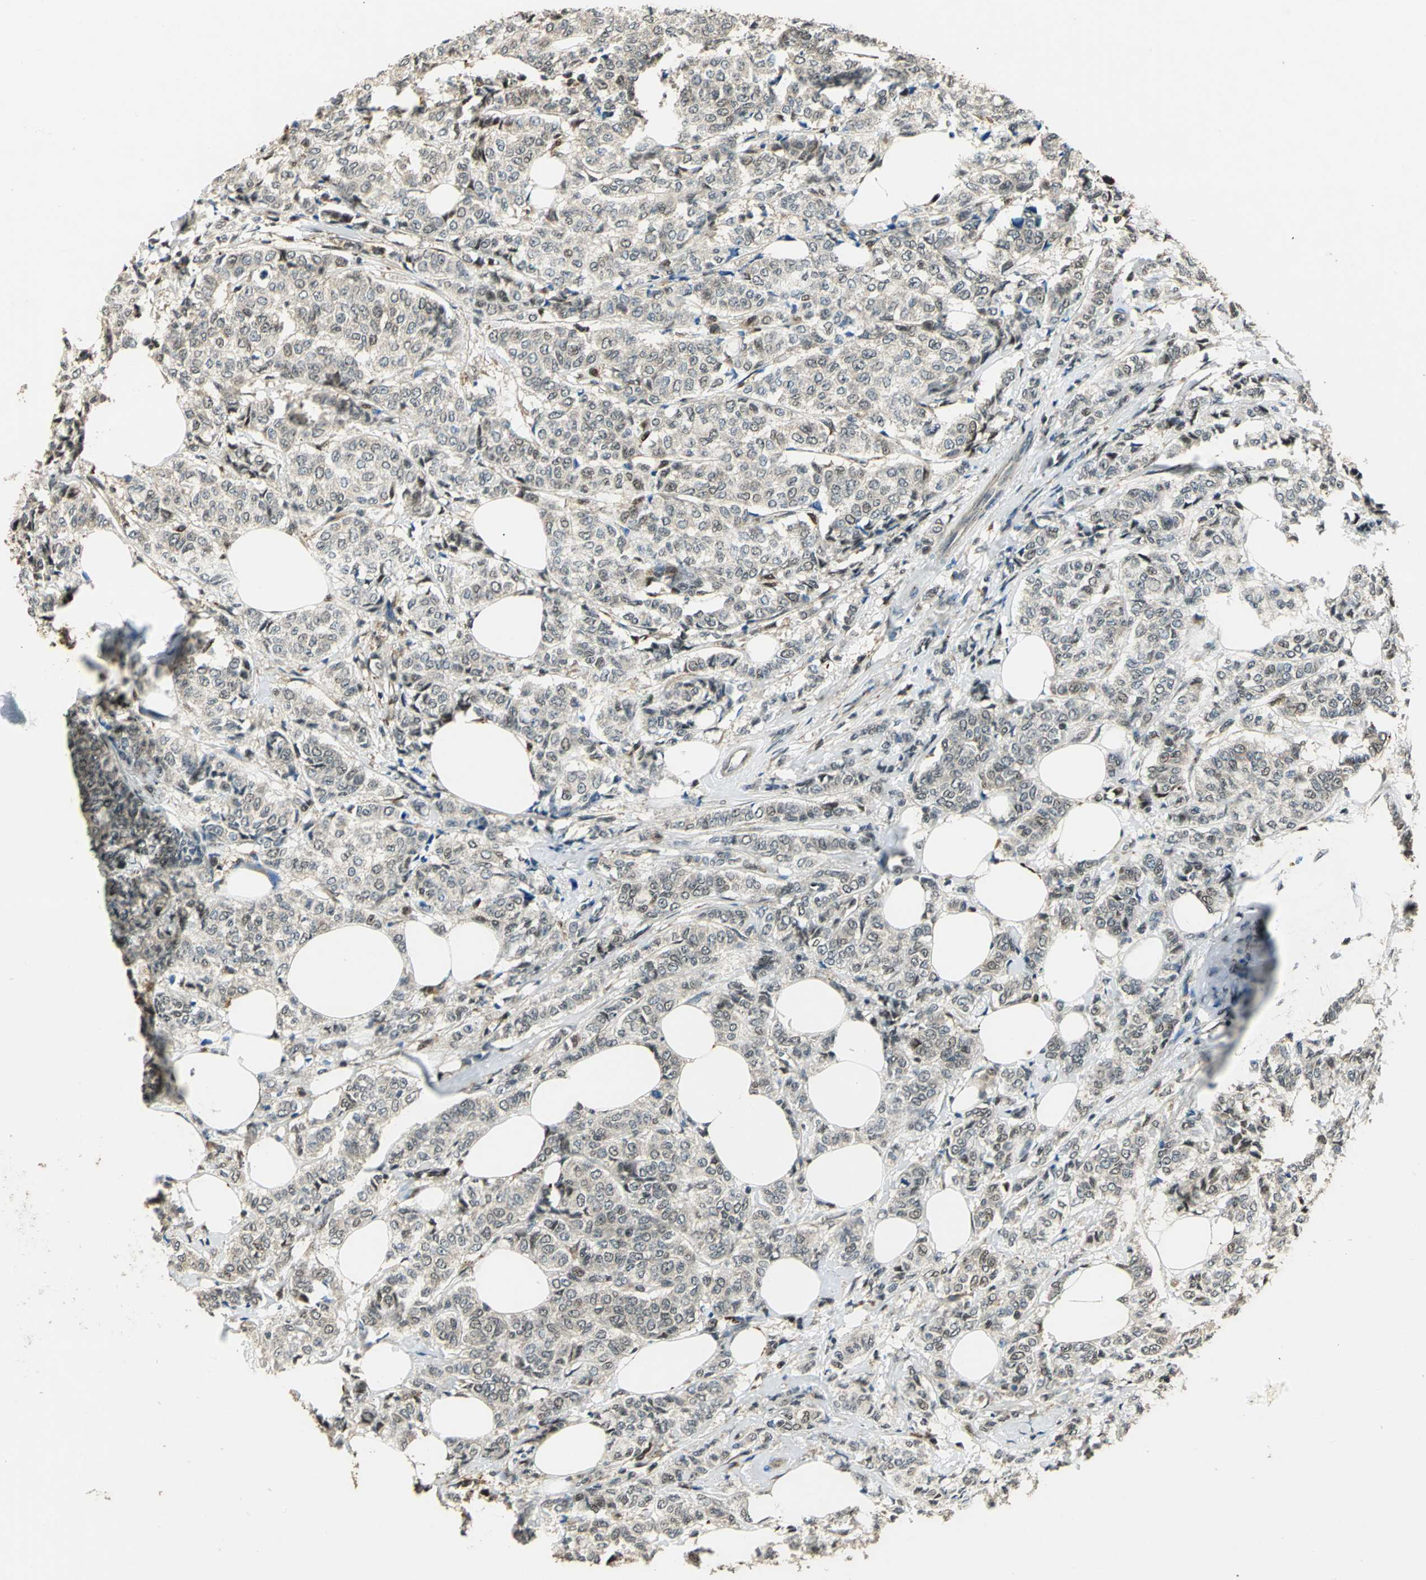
{"staining": {"intensity": "weak", "quantity": "<25%", "location": "cytoplasmic/membranous,nuclear"}, "tissue": "breast cancer", "cell_type": "Tumor cells", "image_type": "cancer", "snomed": [{"axis": "morphology", "description": "Lobular carcinoma"}, {"axis": "topography", "description": "Breast"}], "caption": "This is an immunohistochemistry image of human lobular carcinoma (breast). There is no expression in tumor cells.", "gene": "PPP1R13L", "patient": {"sex": "female", "age": 60}}